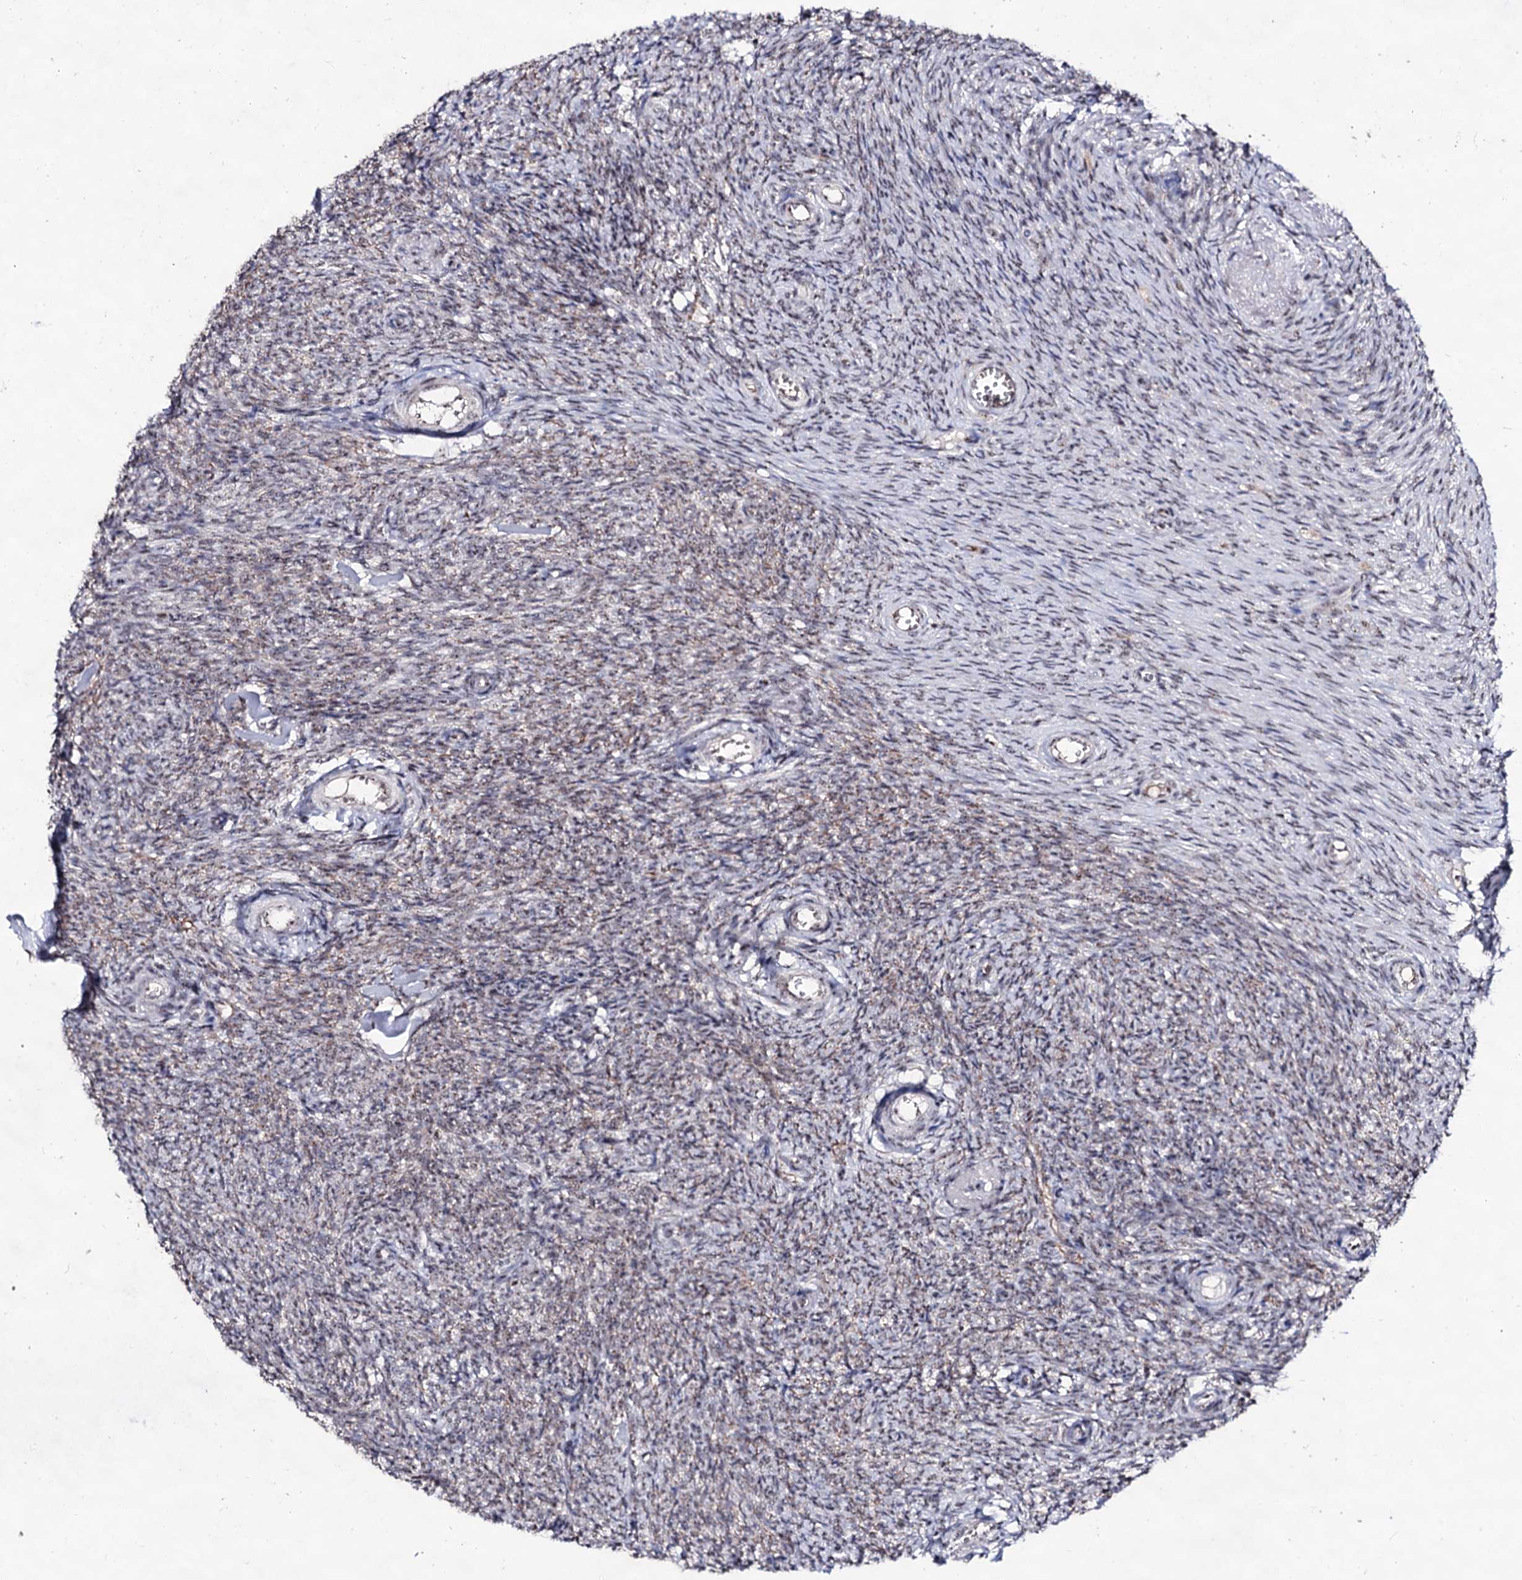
{"staining": {"intensity": "weak", "quantity": "<25%", "location": "nuclear"}, "tissue": "ovary", "cell_type": "Ovarian stroma cells", "image_type": "normal", "snomed": [{"axis": "morphology", "description": "Normal tissue, NOS"}, {"axis": "topography", "description": "Ovary"}], "caption": "This image is of normal ovary stained with IHC to label a protein in brown with the nuclei are counter-stained blue. There is no expression in ovarian stroma cells. Brightfield microscopy of IHC stained with DAB (3,3'-diaminobenzidine) (brown) and hematoxylin (blue), captured at high magnification.", "gene": "EXOSC10", "patient": {"sex": "female", "age": 44}}